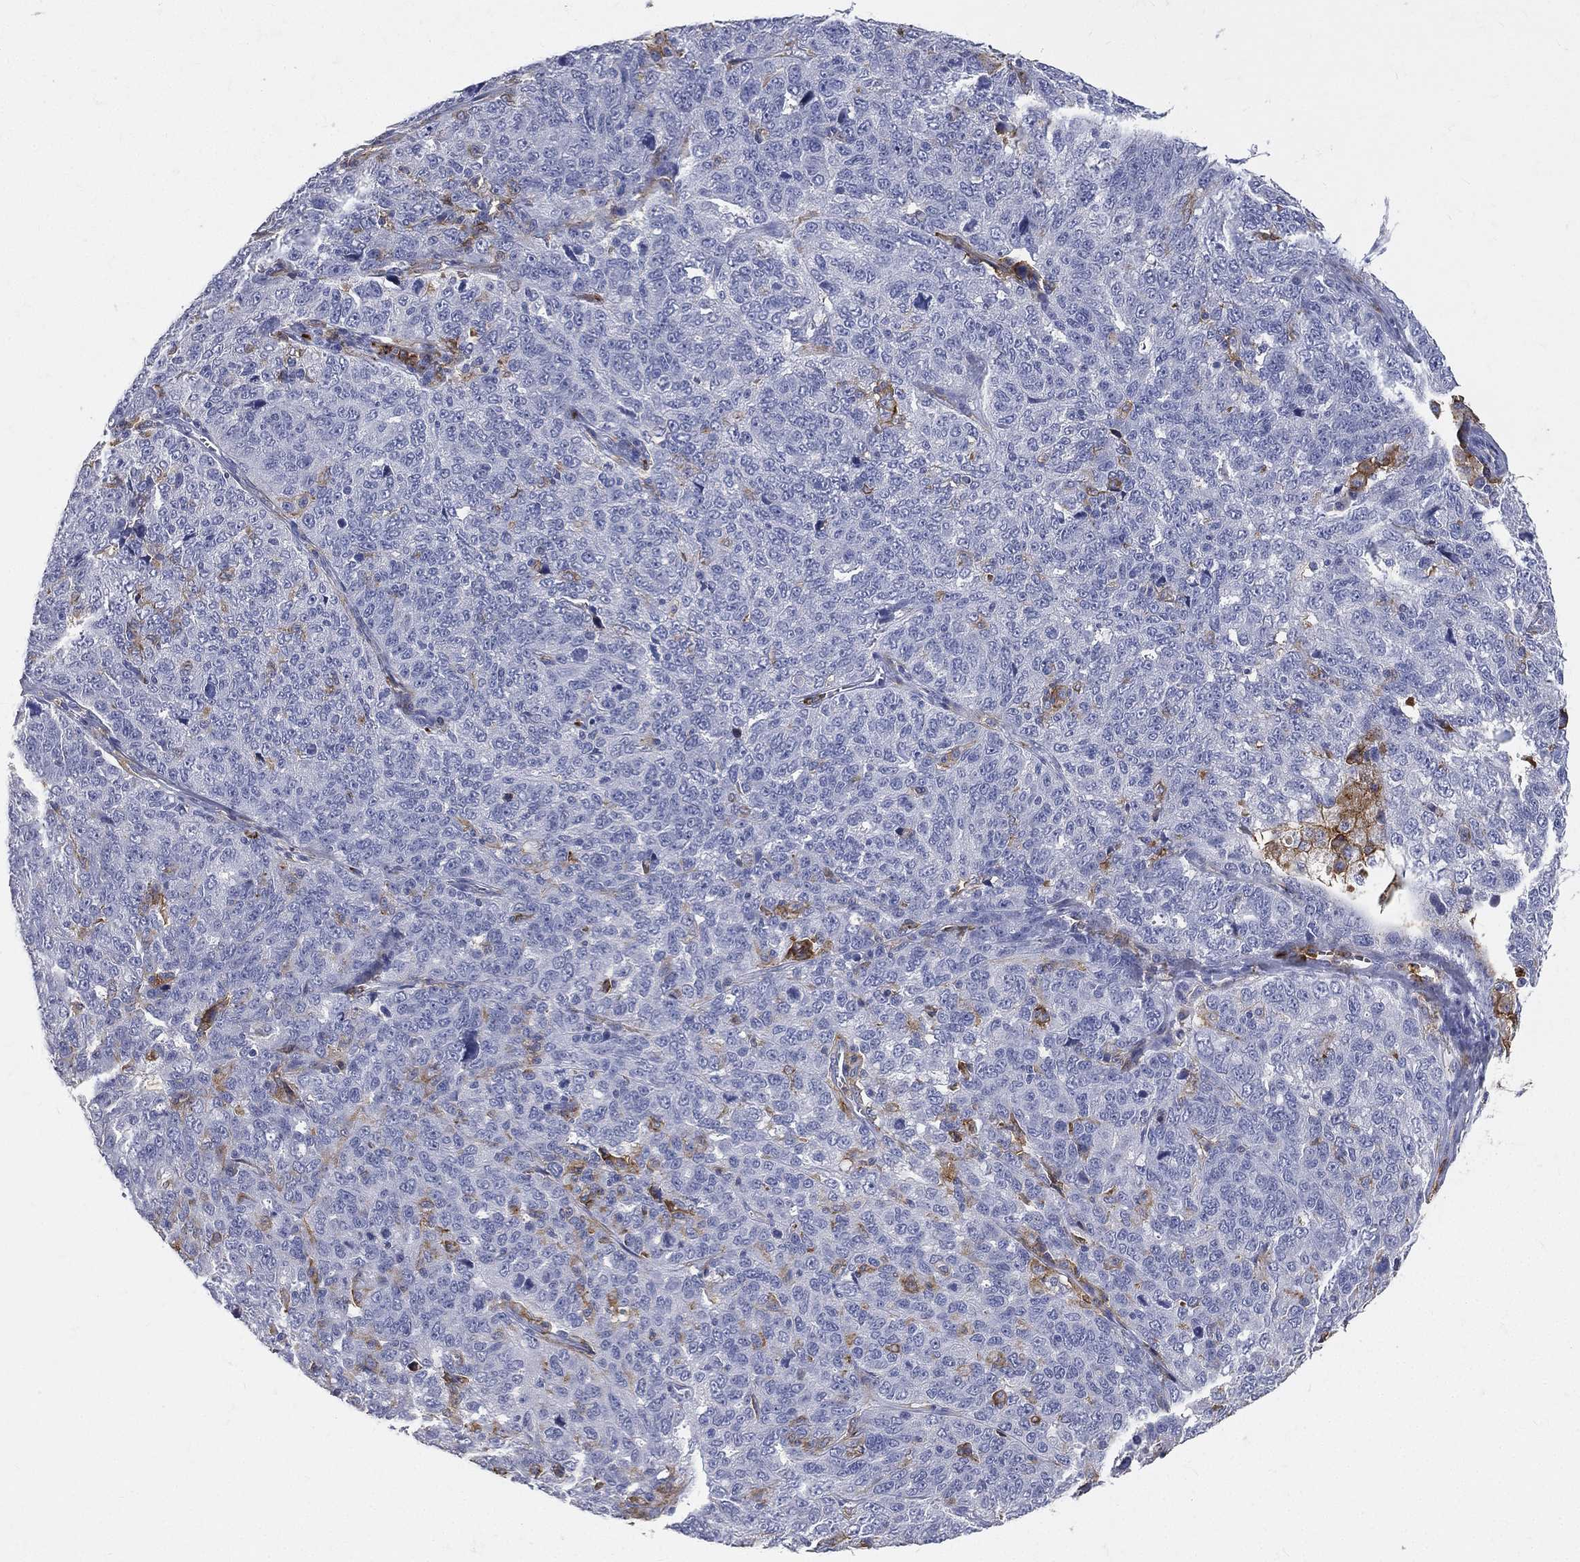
{"staining": {"intensity": "negative", "quantity": "none", "location": "none"}, "tissue": "ovarian cancer", "cell_type": "Tumor cells", "image_type": "cancer", "snomed": [{"axis": "morphology", "description": "Cystadenocarcinoma, serous, NOS"}, {"axis": "topography", "description": "Ovary"}], "caption": "DAB (3,3'-diaminobenzidine) immunohistochemical staining of human ovarian cancer displays no significant expression in tumor cells. (IHC, brightfield microscopy, high magnification).", "gene": "CD33", "patient": {"sex": "female", "age": 71}}